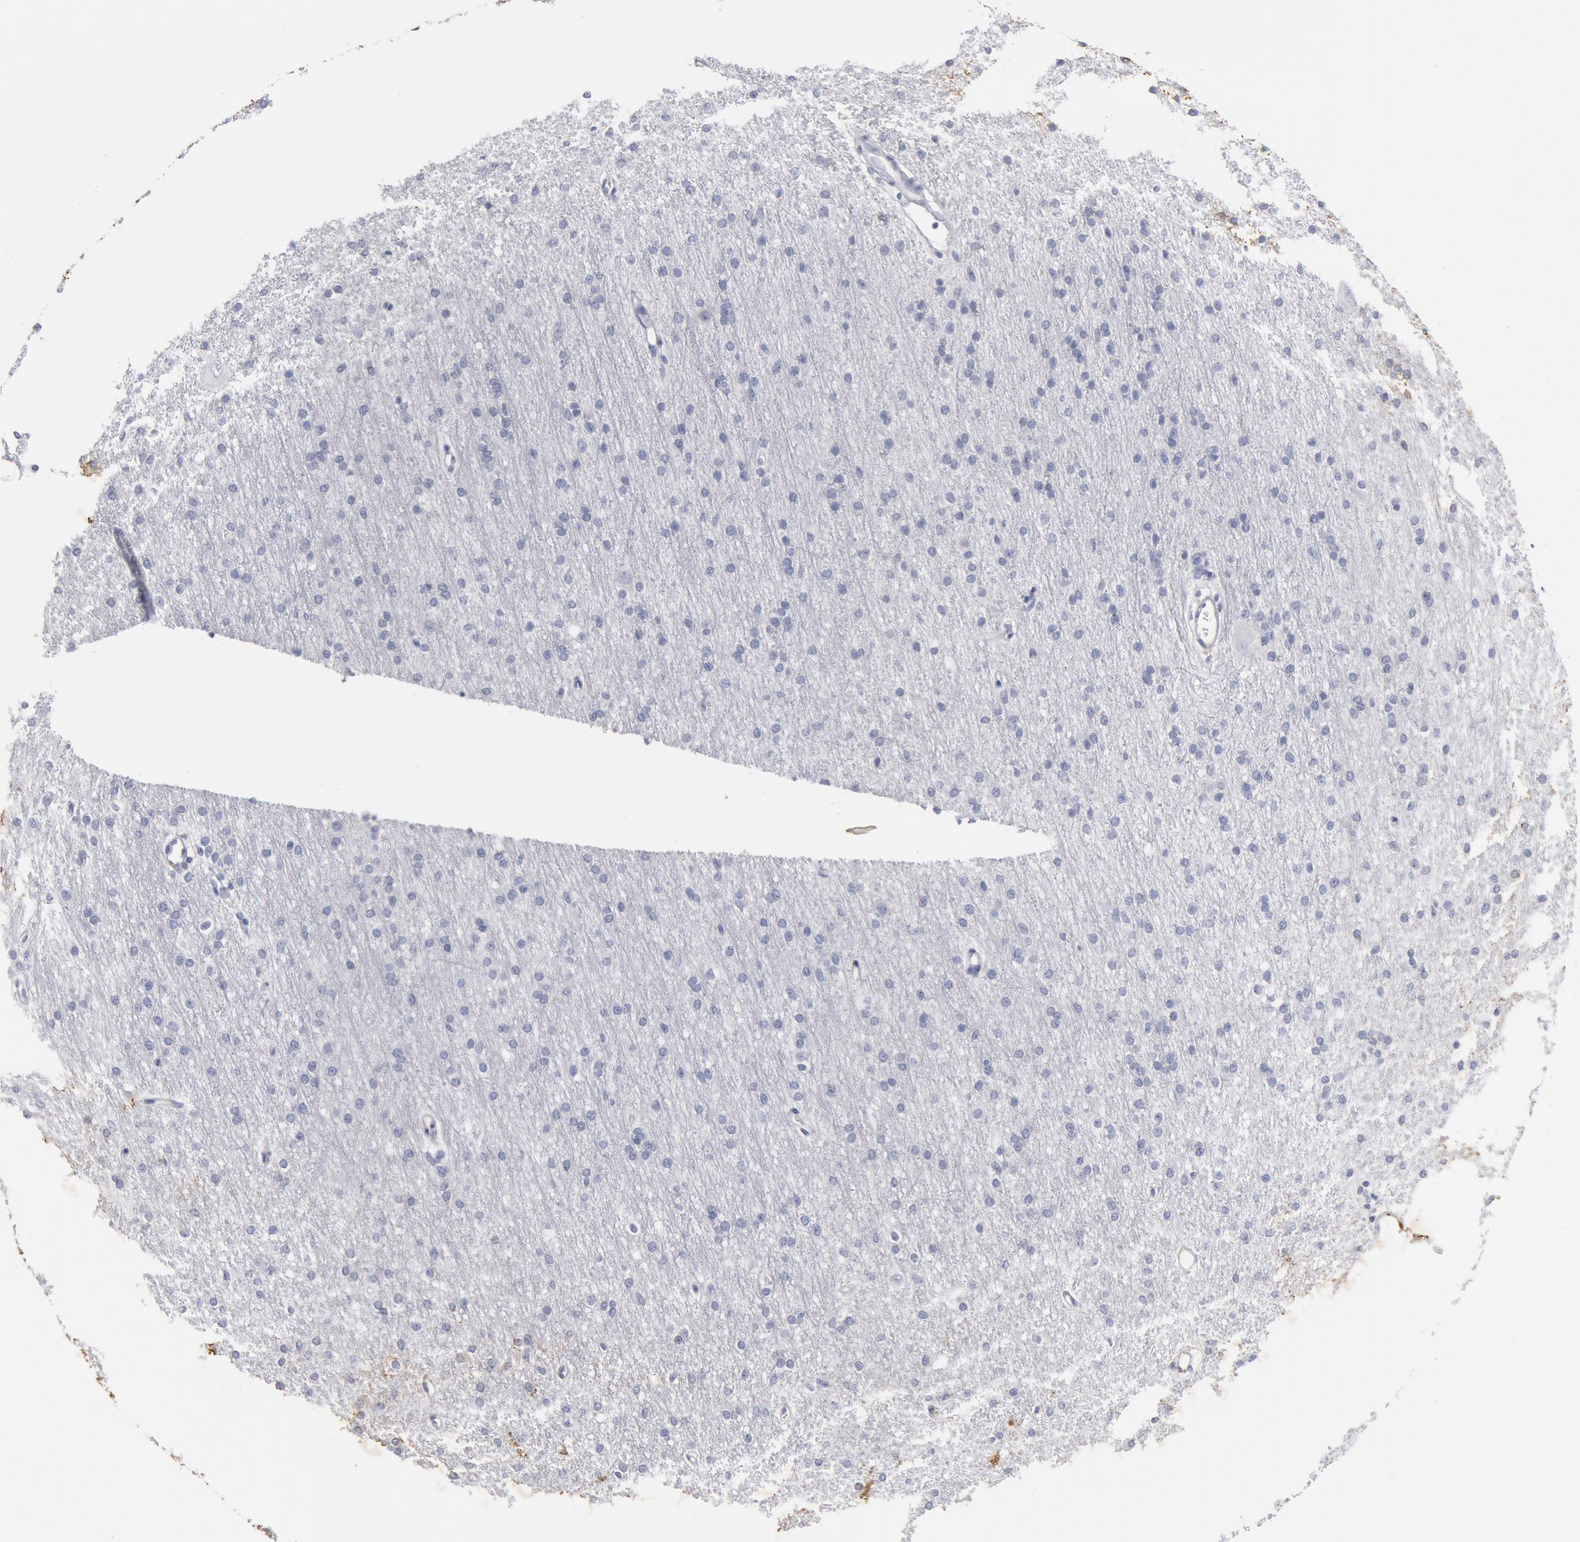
{"staining": {"intensity": "negative", "quantity": "none", "location": "none"}, "tissue": "cerebral cortex", "cell_type": "Endothelial cells", "image_type": "normal", "snomed": [{"axis": "morphology", "description": "Normal tissue, NOS"}, {"axis": "morphology", "description": "Inflammation, NOS"}, {"axis": "topography", "description": "Cerebral cortex"}], "caption": "The micrograph shows no significant staining in endothelial cells of cerebral cortex. (IHC, brightfield microscopy, high magnification).", "gene": "FOXA2", "patient": {"sex": "male", "age": 6}}